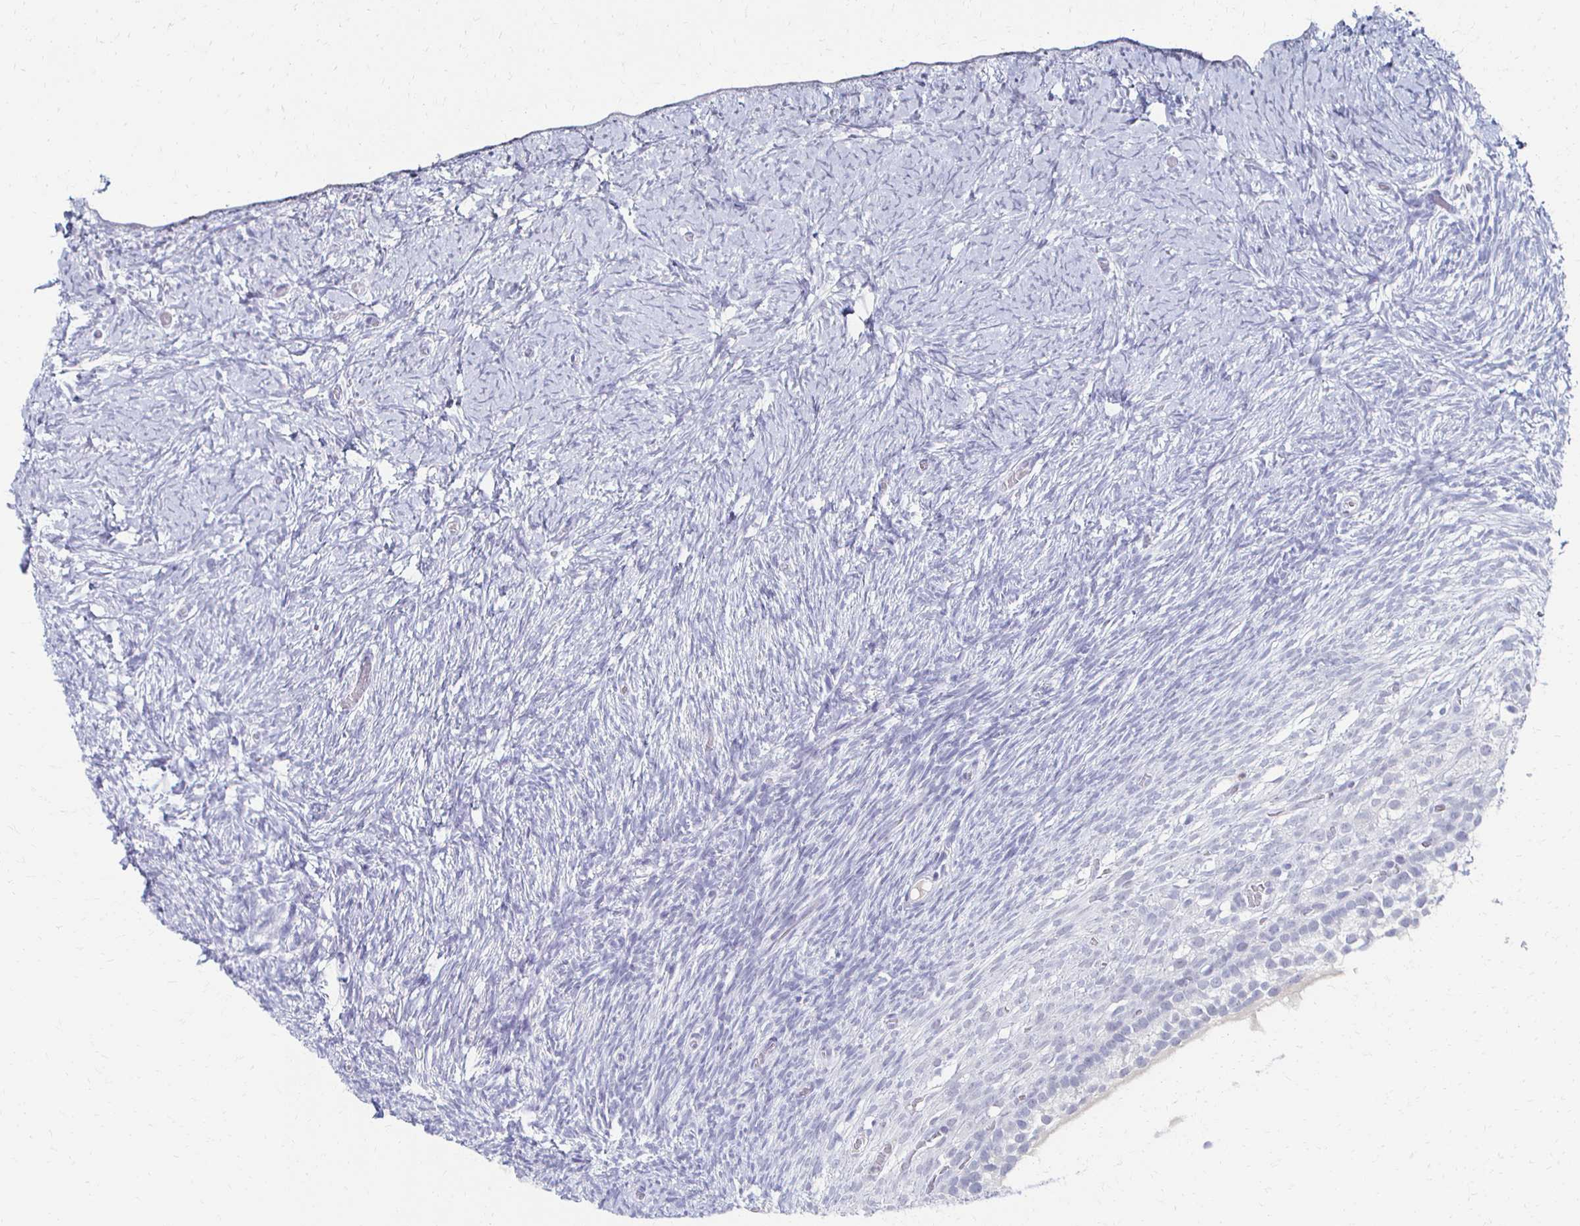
{"staining": {"intensity": "negative", "quantity": "none", "location": "none"}, "tissue": "ovary", "cell_type": "Follicle cells", "image_type": "normal", "snomed": [{"axis": "morphology", "description": "Normal tissue, NOS"}, {"axis": "topography", "description": "Ovary"}], "caption": "This is a micrograph of immunohistochemistry (IHC) staining of benign ovary, which shows no positivity in follicle cells.", "gene": "CXCR2", "patient": {"sex": "female", "age": 39}}